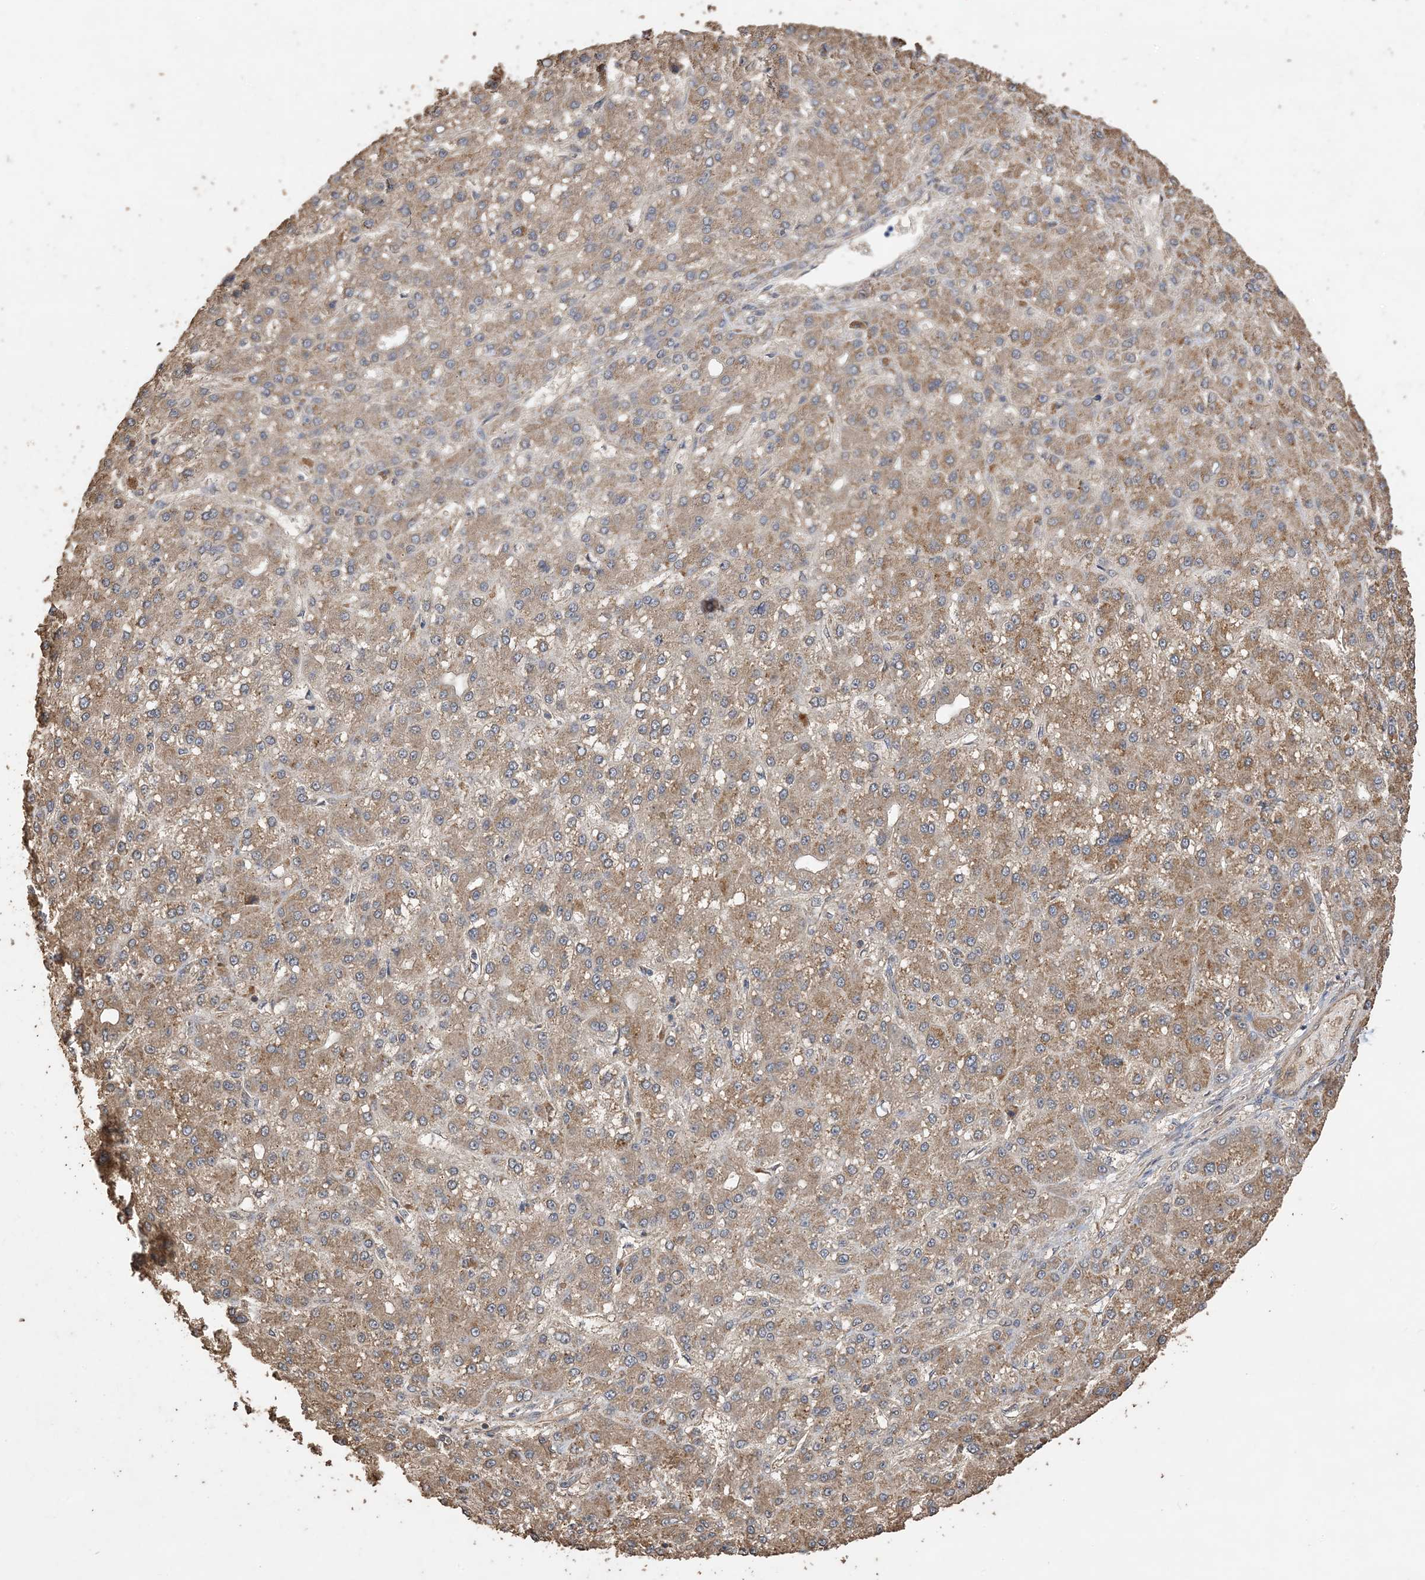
{"staining": {"intensity": "moderate", "quantity": ">75%", "location": "cytoplasmic/membranous"}, "tissue": "liver cancer", "cell_type": "Tumor cells", "image_type": "cancer", "snomed": [{"axis": "morphology", "description": "Carcinoma, Hepatocellular, NOS"}, {"axis": "topography", "description": "Liver"}], "caption": "Immunohistochemical staining of human liver cancer exhibits medium levels of moderate cytoplasmic/membranous protein staining in about >75% of tumor cells. (DAB (3,3'-diaminobenzidine) IHC with brightfield microscopy, high magnification).", "gene": "ZKSCAN5", "patient": {"sex": "male", "age": 67}}